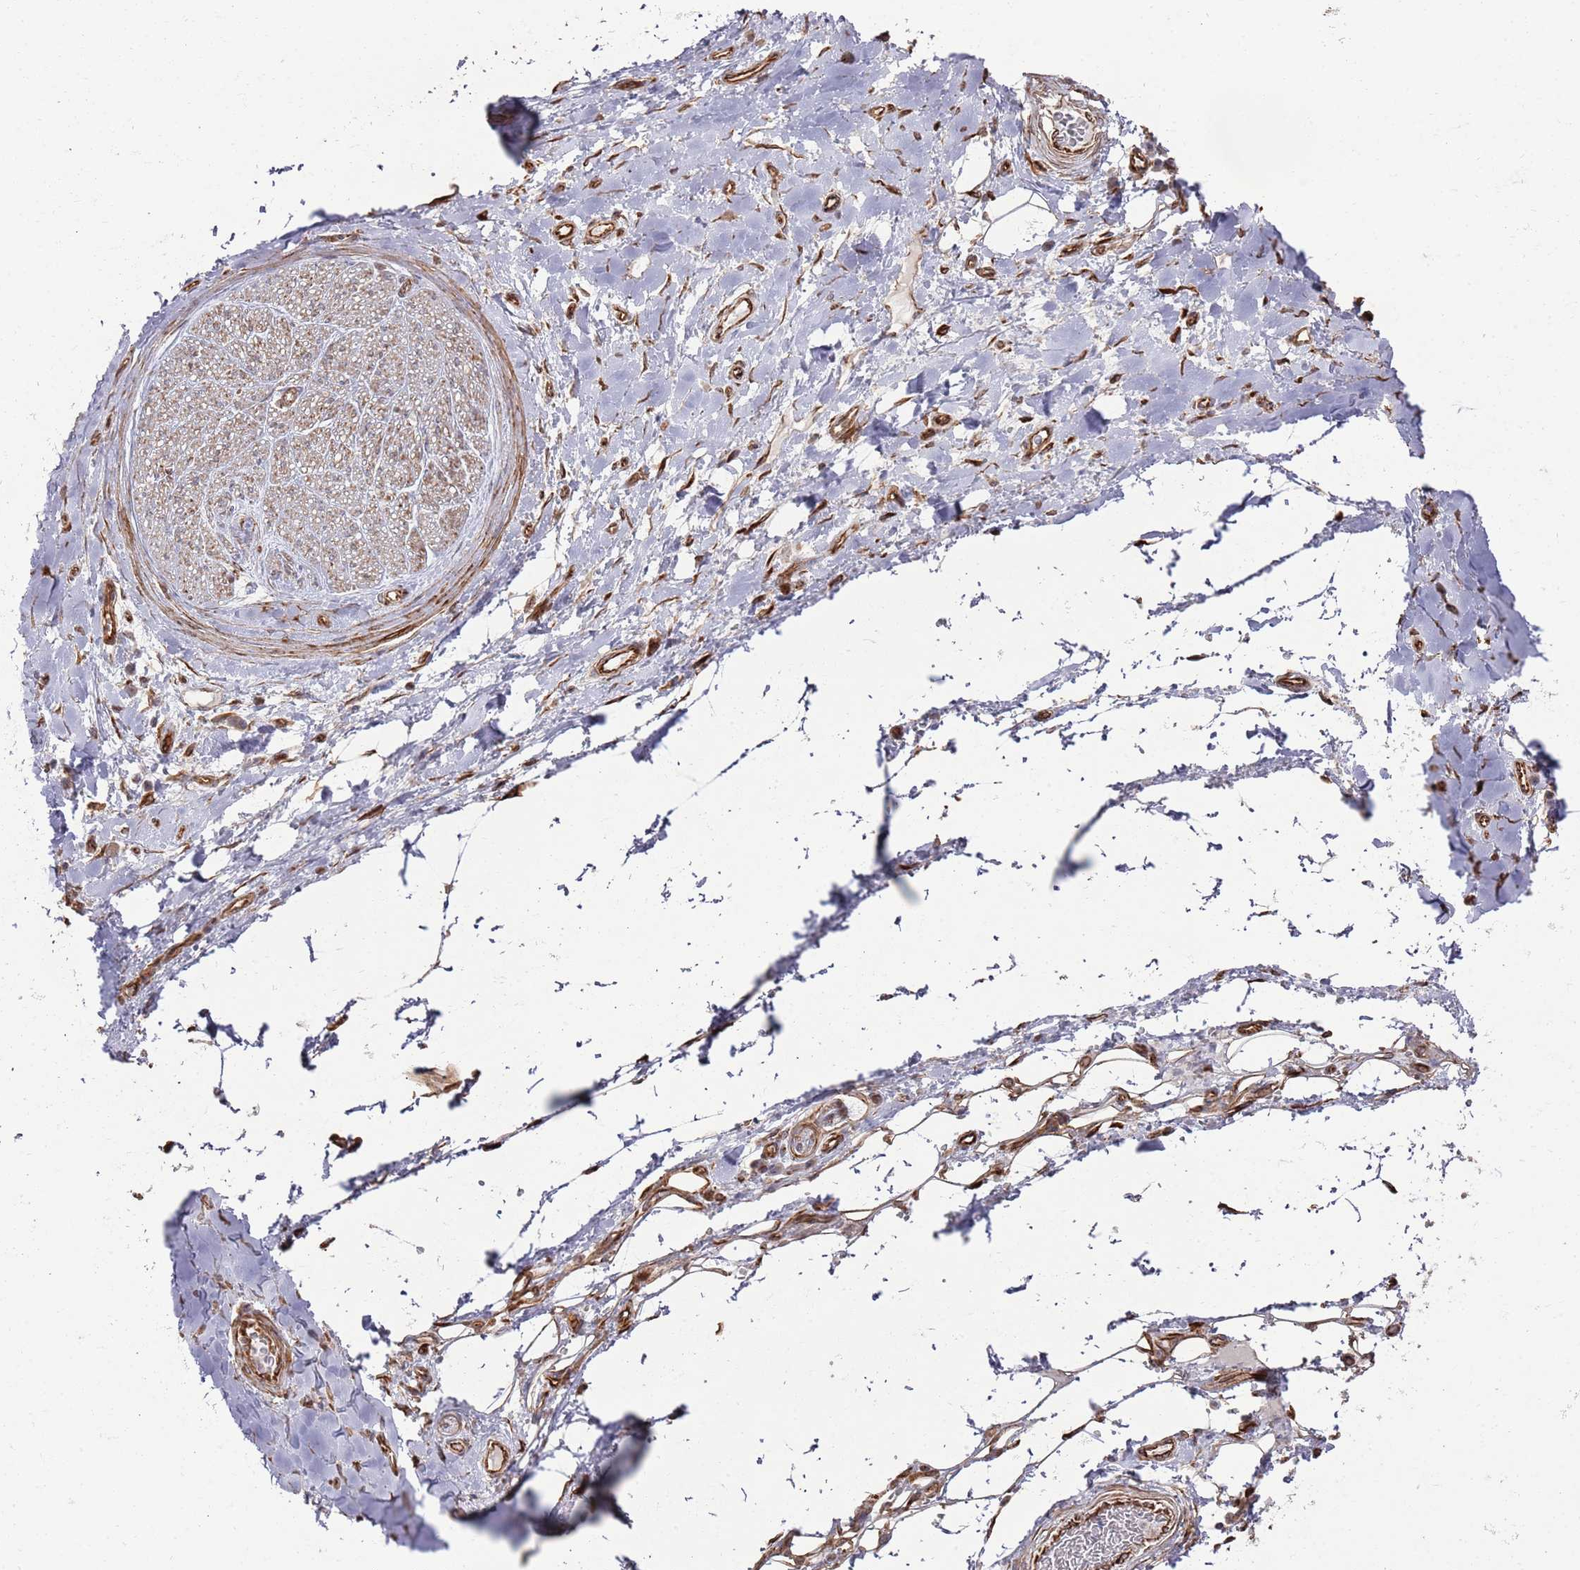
{"staining": {"intensity": "moderate", "quantity": ">75%", "location": "cytoplasmic/membranous"}, "tissue": "adipose tissue", "cell_type": "Adipocytes", "image_type": "normal", "snomed": [{"axis": "morphology", "description": "Normal tissue, NOS"}, {"axis": "morphology", "description": "Adenocarcinoma, NOS"}, {"axis": "topography", "description": "Stomach, upper"}, {"axis": "topography", "description": "Peripheral nerve tissue"}], "caption": "Immunohistochemical staining of unremarkable adipose tissue displays >75% levels of moderate cytoplasmic/membranous protein positivity in about >75% of adipocytes.", "gene": "PHF21A", "patient": {"sex": "male", "age": 62}}